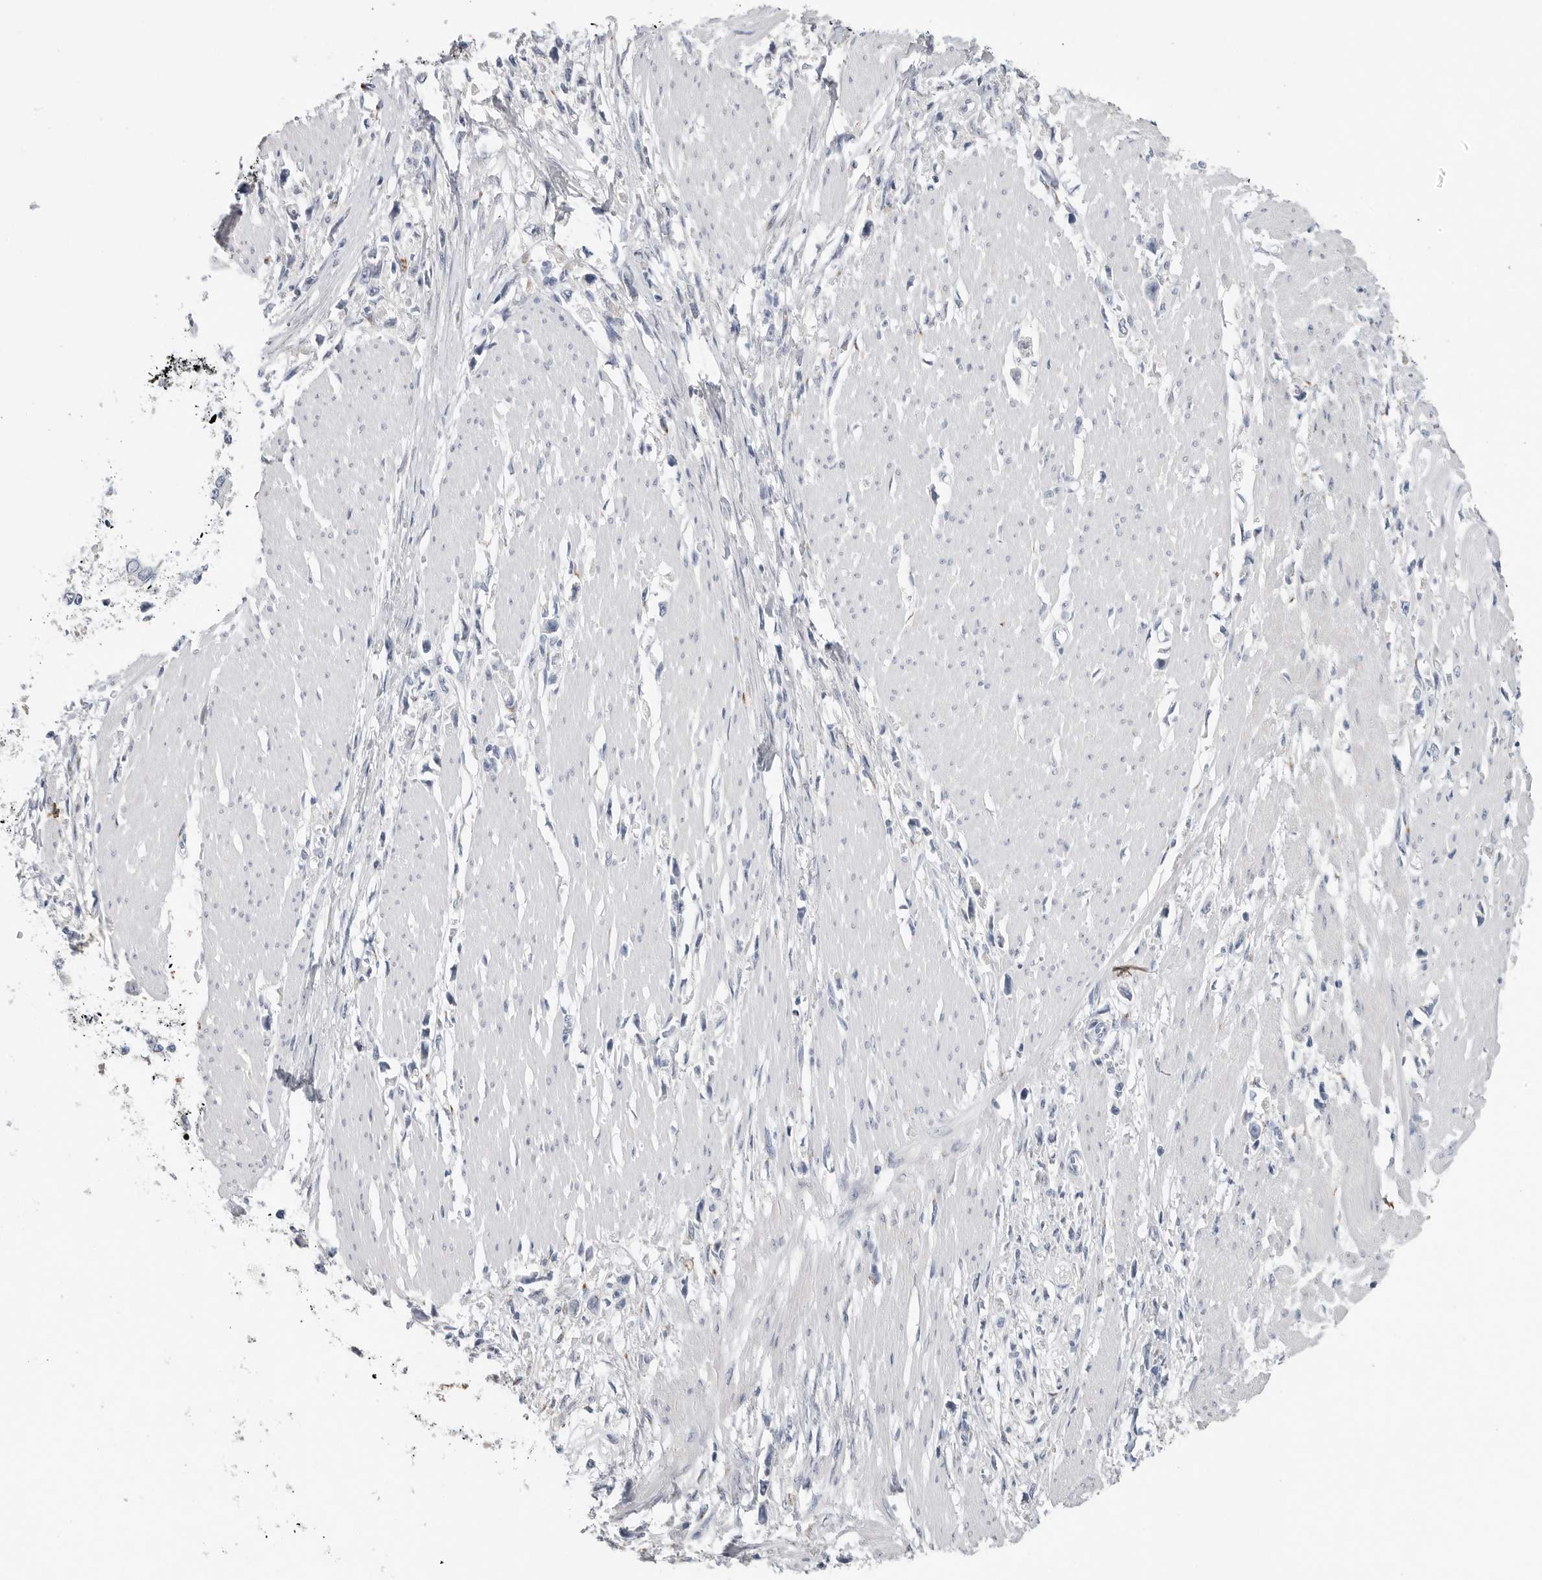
{"staining": {"intensity": "negative", "quantity": "none", "location": "none"}, "tissue": "stomach cancer", "cell_type": "Tumor cells", "image_type": "cancer", "snomed": [{"axis": "morphology", "description": "Adenocarcinoma, NOS"}, {"axis": "topography", "description": "Stomach"}], "caption": "Protein analysis of stomach cancer demonstrates no significant positivity in tumor cells.", "gene": "TIMP1", "patient": {"sex": "female", "age": 59}}